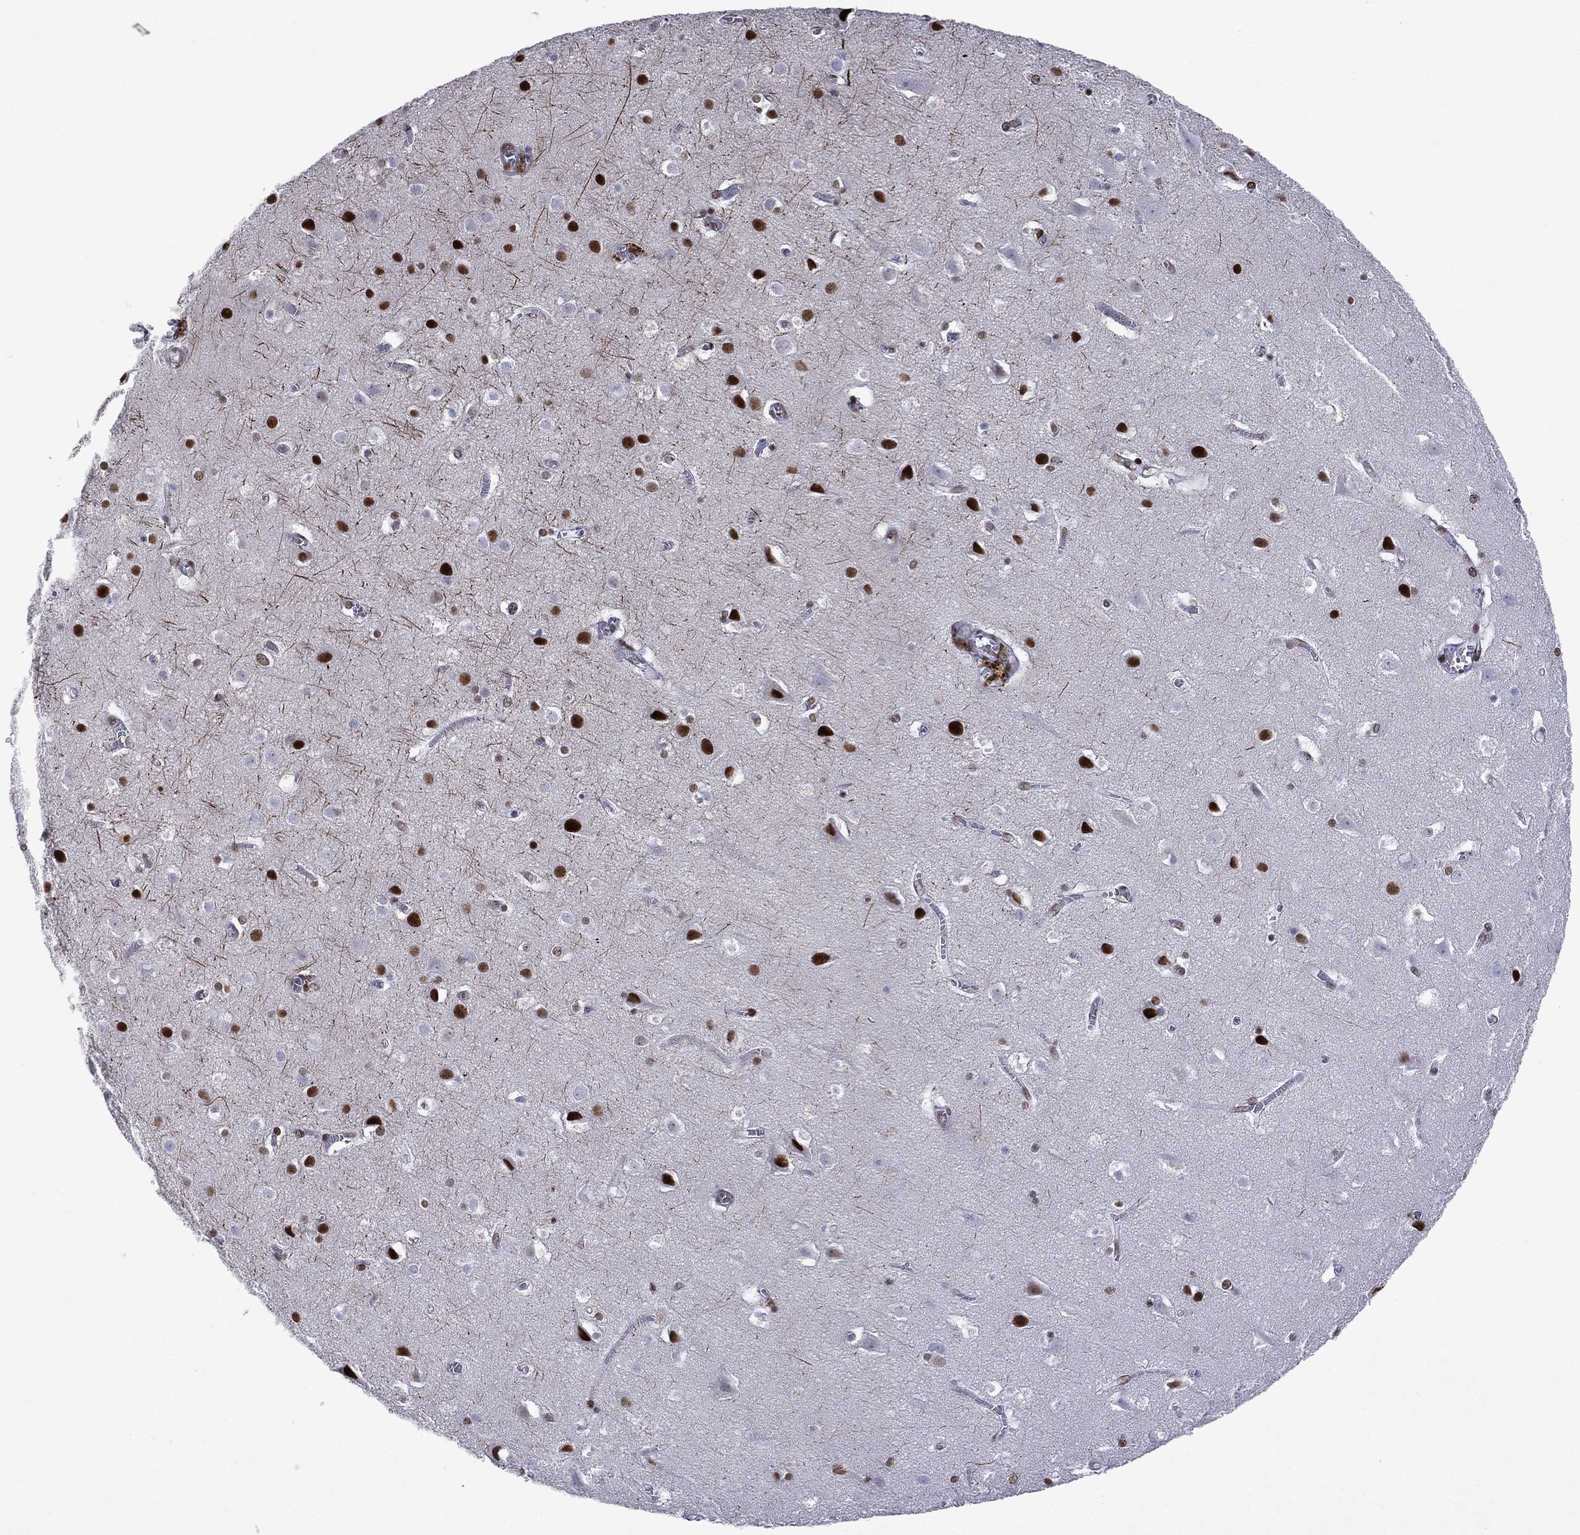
{"staining": {"intensity": "weak", "quantity": "<25%", "location": "nuclear"}, "tissue": "cerebral cortex", "cell_type": "Endothelial cells", "image_type": "normal", "snomed": [{"axis": "morphology", "description": "Normal tissue, NOS"}, {"axis": "topography", "description": "Cerebral cortex"}], "caption": "A high-resolution micrograph shows immunohistochemistry staining of unremarkable cerebral cortex, which exhibits no significant staining in endothelial cells.", "gene": "RTF1", "patient": {"sex": "male", "age": 59}}